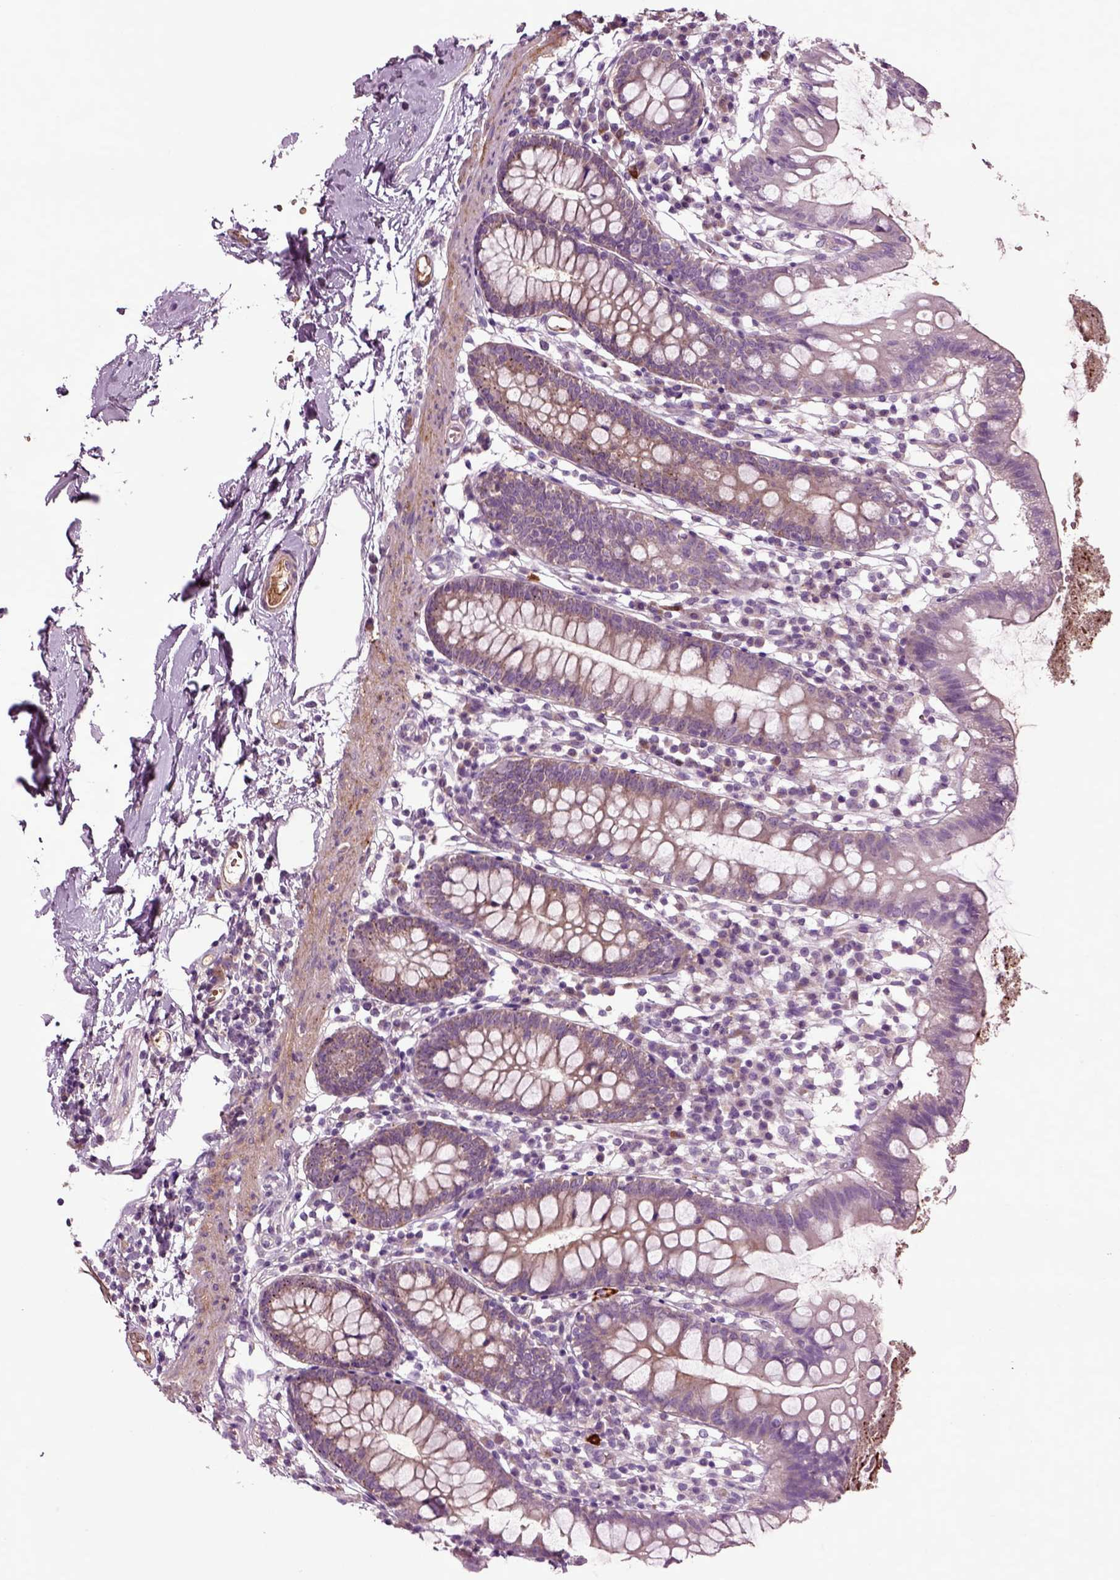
{"staining": {"intensity": "weak", "quantity": "<25%", "location": "cytoplasmic/membranous"}, "tissue": "small intestine", "cell_type": "Glandular cells", "image_type": "normal", "snomed": [{"axis": "morphology", "description": "Normal tissue, NOS"}, {"axis": "topography", "description": "Small intestine"}], "caption": "IHC image of normal human small intestine stained for a protein (brown), which demonstrates no staining in glandular cells.", "gene": "SPON1", "patient": {"sex": "female", "age": 90}}